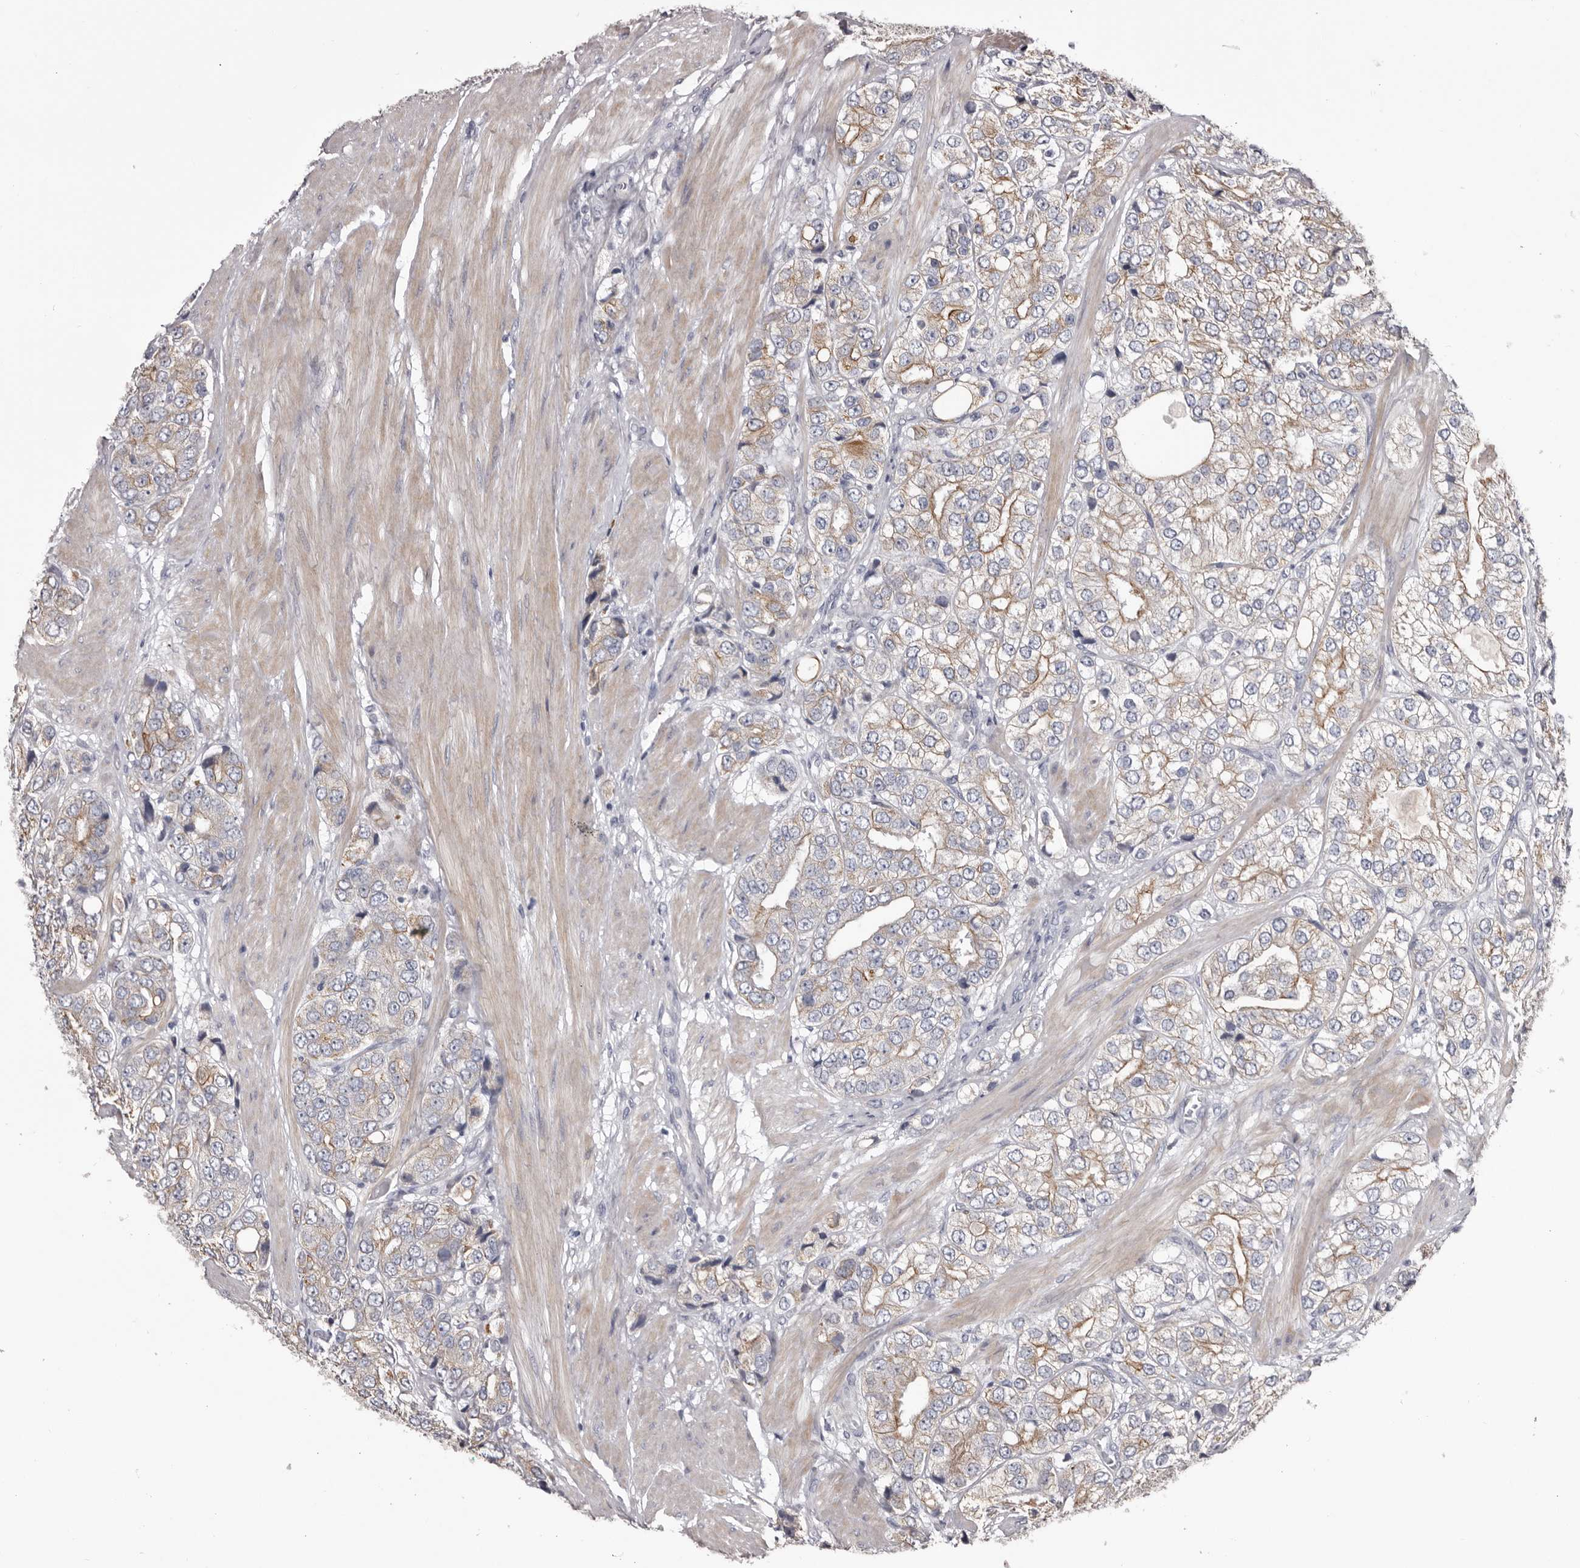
{"staining": {"intensity": "moderate", "quantity": "<25%", "location": "cytoplasmic/membranous"}, "tissue": "prostate cancer", "cell_type": "Tumor cells", "image_type": "cancer", "snomed": [{"axis": "morphology", "description": "Adenocarcinoma, High grade"}, {"axis": "topography", "description": "Prostate"}], "caption": "An immunohistochemistry histopathology image of tumor tissue is shown. Protein staining in brown shows moderate cytoplasmic/membranous positivity in high-grade adenocarcinoma (prostate) within tumor cells.", "gene": "LPAR6", "patient": {"sex": "male", "age": 50}}